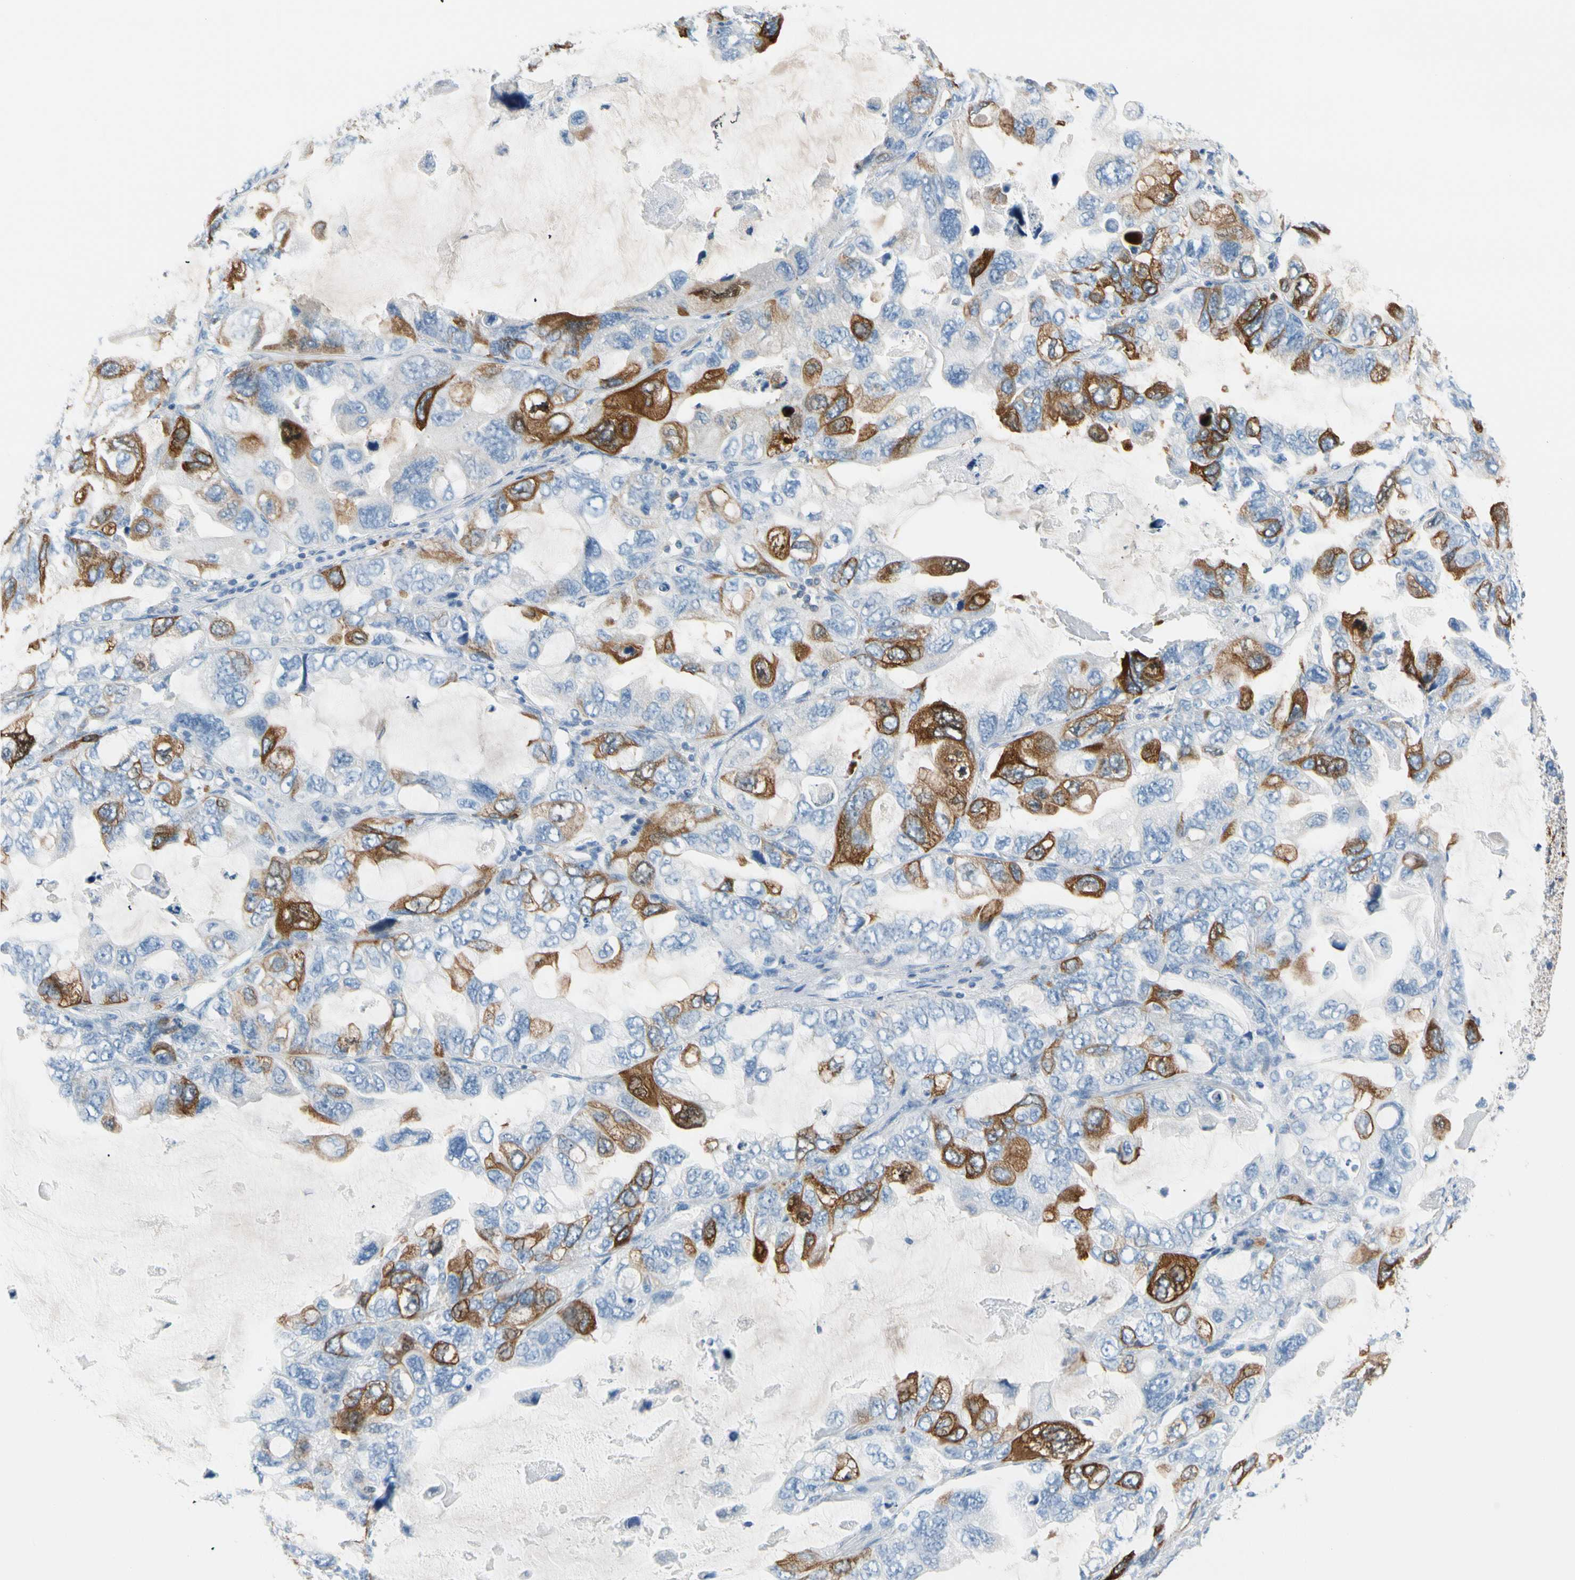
{"staining": {"intensity": "moderate", "quantity": "25%-75%", "location": "cytoplasmic/membranous"}, "tissue": "lung cancer", "cell_type": "Tumor cells", "image_type": "cancer", "snomed": [{"axis": "morphology", "description": "Squamous cell carcinoma, NOS"}, {"axis": "topography", "description": "Lung"}], "caption": "This is an image of immunohistochemistry (IHC) staining of squamous cell carcinoma (lung), which shows moderate positivity in the cytoplasmic/membranous of tumor cells.", "gene": "TACC3", "patient": {"sex": "female", "age": 73}}